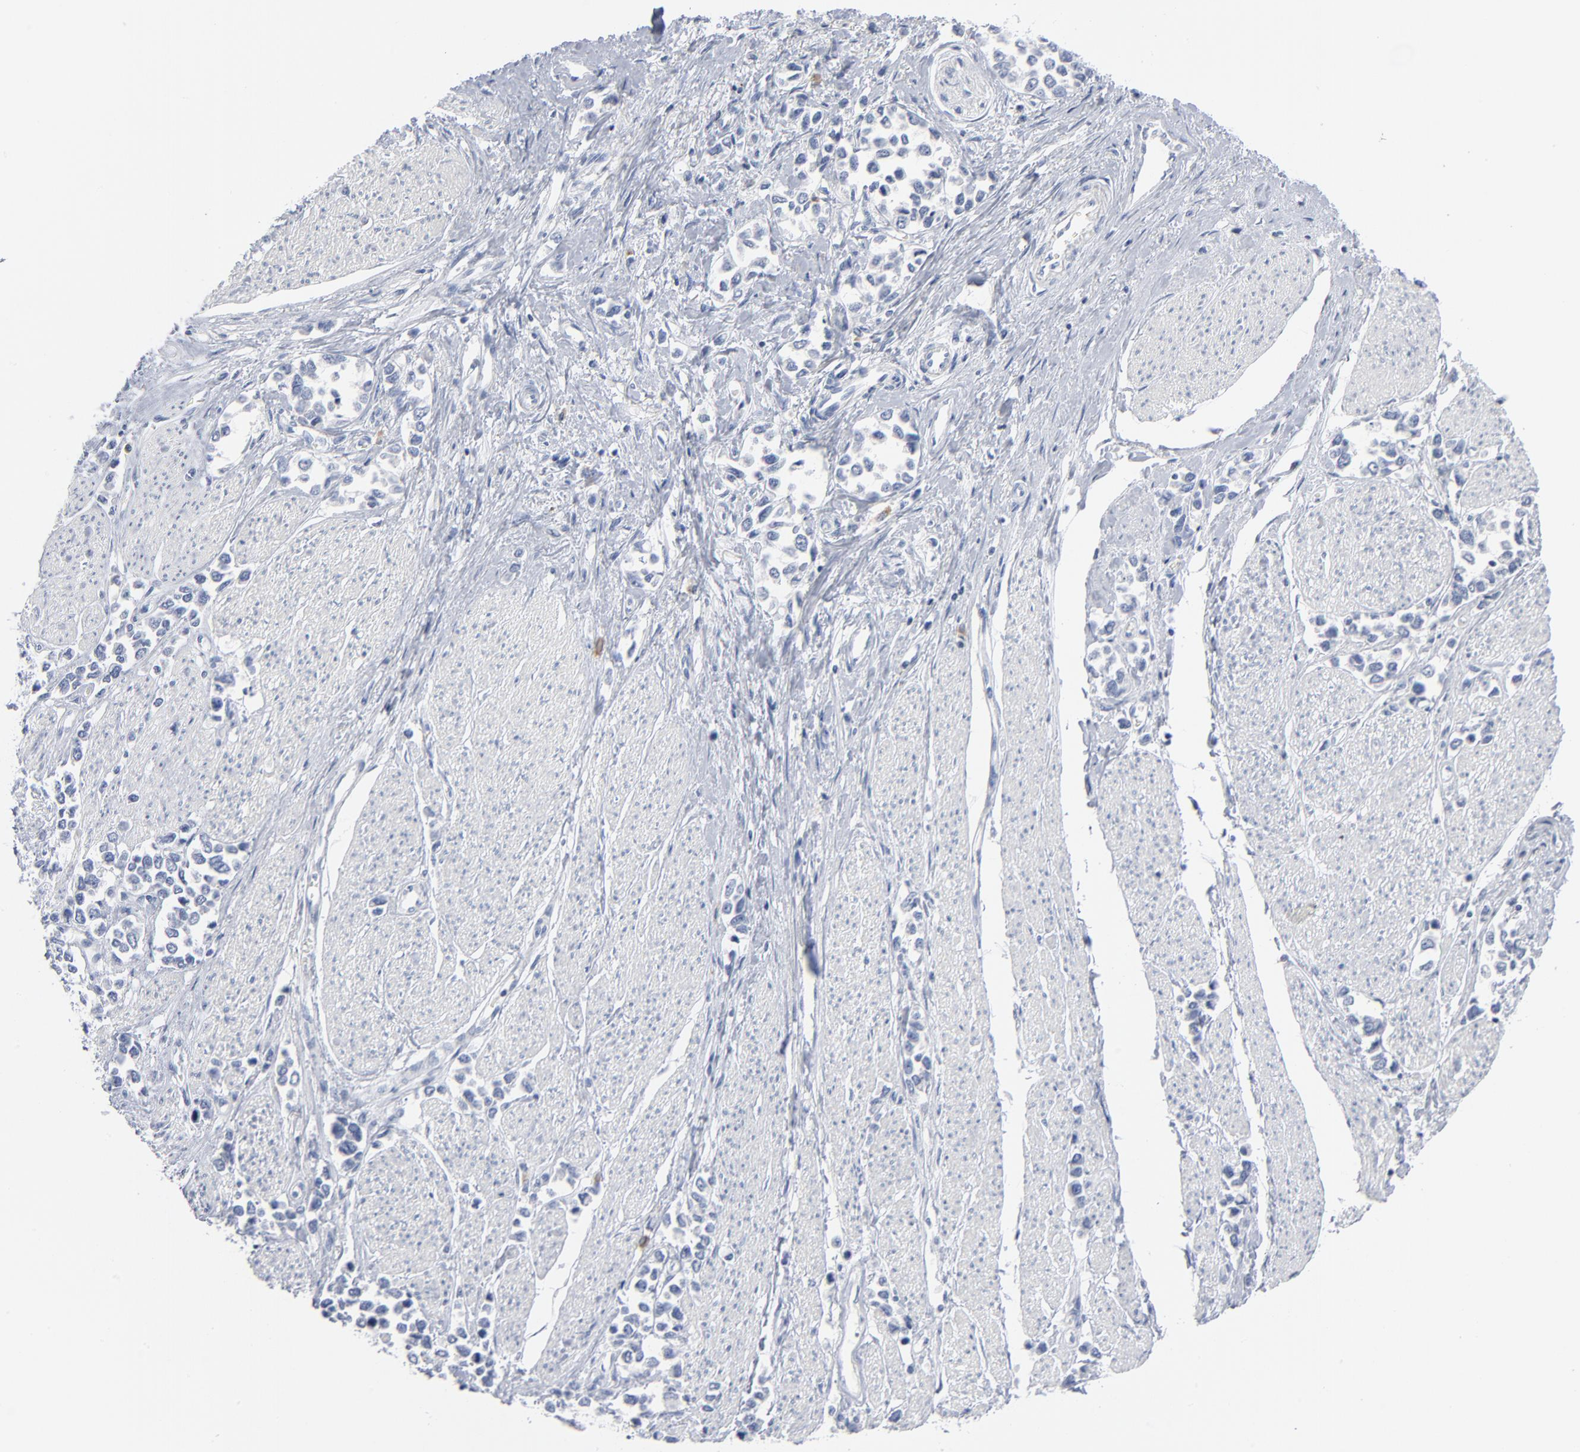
{"staining": {"intensity": "negative", "quantity": "none", "location": "none"}, "tissue": "stomach cancer", "cell_type": "Tumor cells", "image_type": "cancer", "snomed": [{"axis": "morphology", "description": "Adenocarcinoma, NOS"}, {"axis": "topography", "description": "Stomach, upper"}], "caption": "Immunohistochemistry of adenocarcinoma (stomach) reveals no expression in tumor cells.", "gene": "PTK2B", "patient": {"sex": "male", "age": 76}}